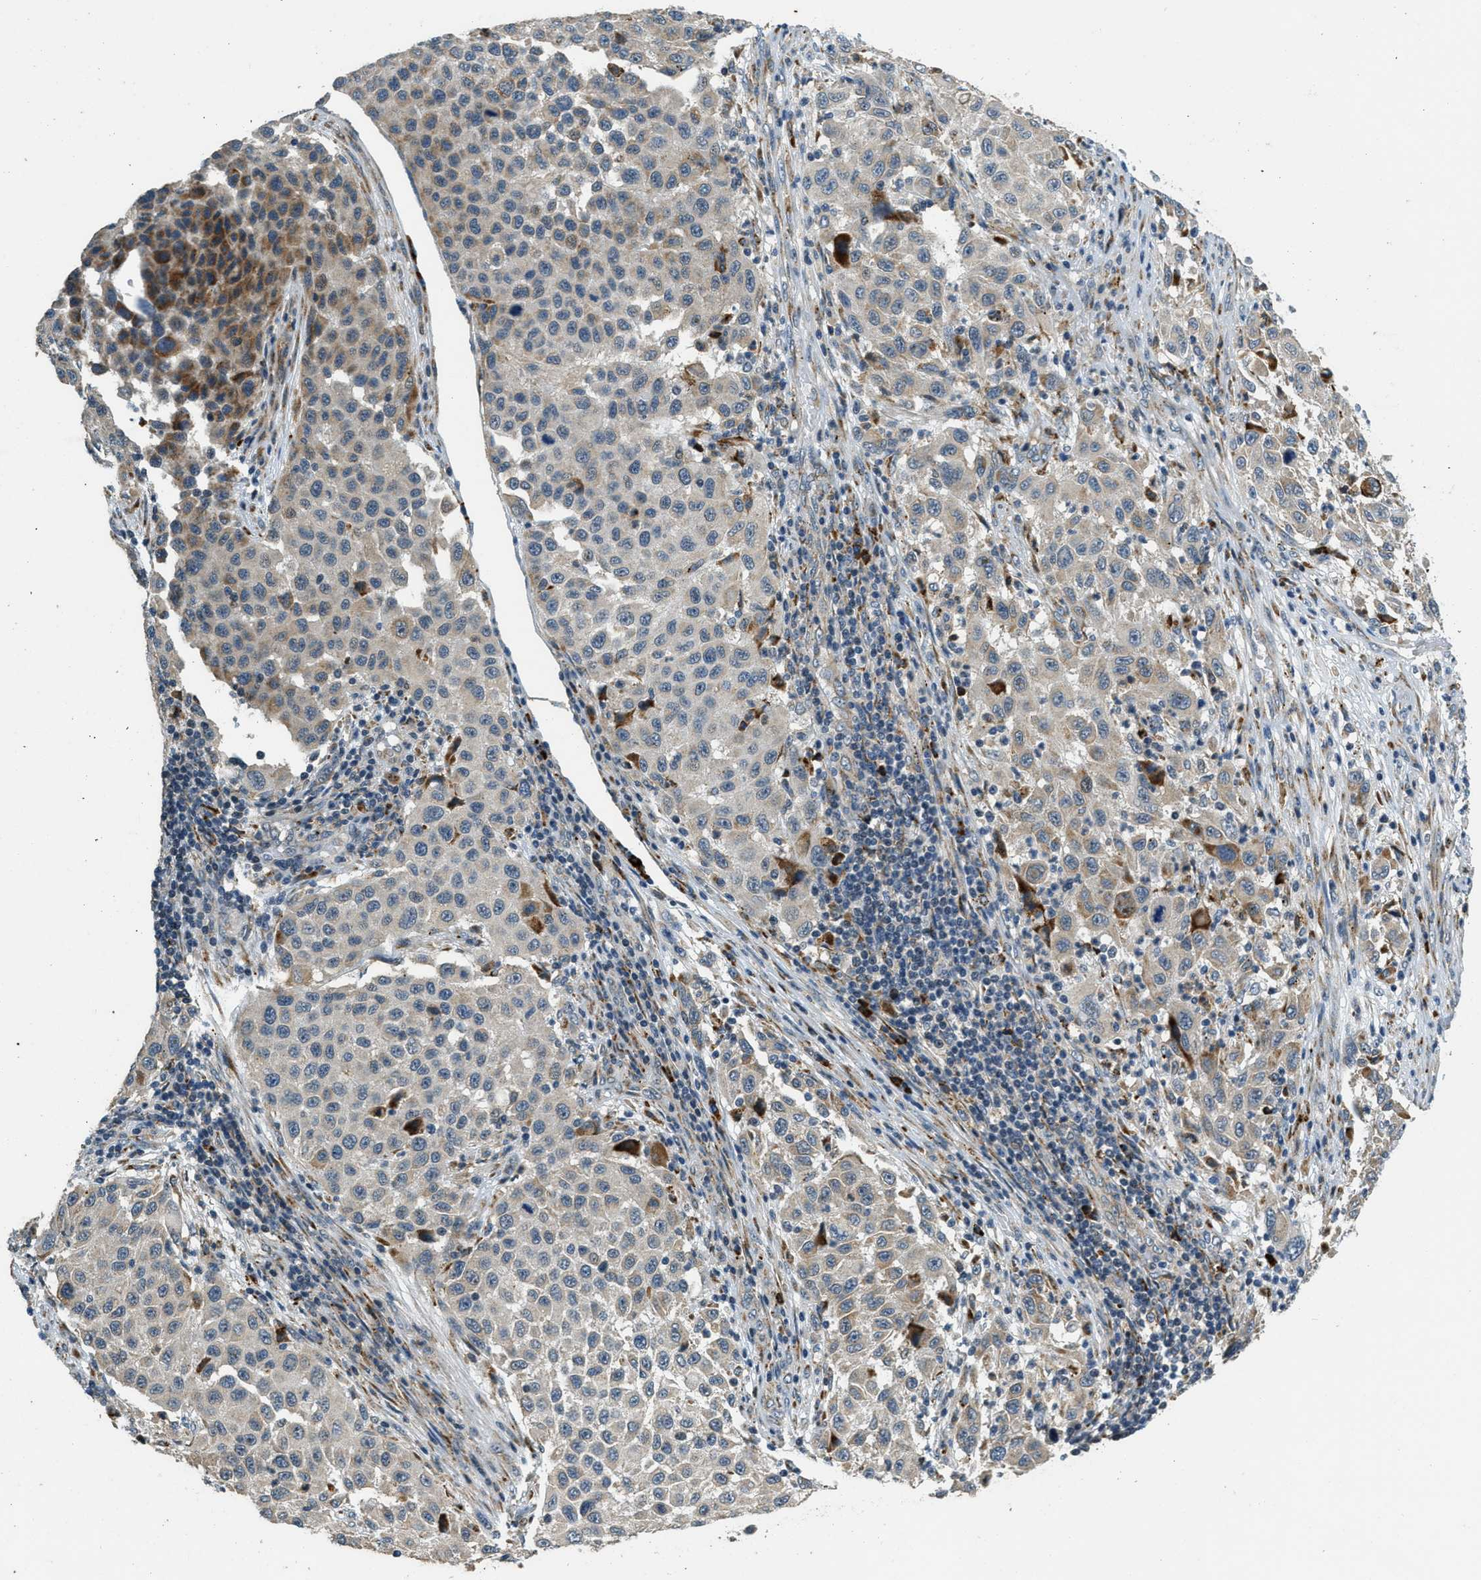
{"staining": {"intensity": "strong", "quantity": "<25%", "location": "cytoplasmic/membranous"}, "tissue": "melanoma", "cell_type": "Tumor cells", "image_type": "cancer", "snomed": [{"axis": "morphology", "description": "Malignant melanoma, Metastatic site"}, {"axis": "topography", "description": "Lymph node"}], "caption": "Immunohistochemistry of malignant melanoma (metastatic site) demonstrates medium levels of strong cytoplasmic/membranous positivity in approximately <25% of tumor cells.", "gene": "HERC2", "patient": {"sex": "male", "age": 61}}